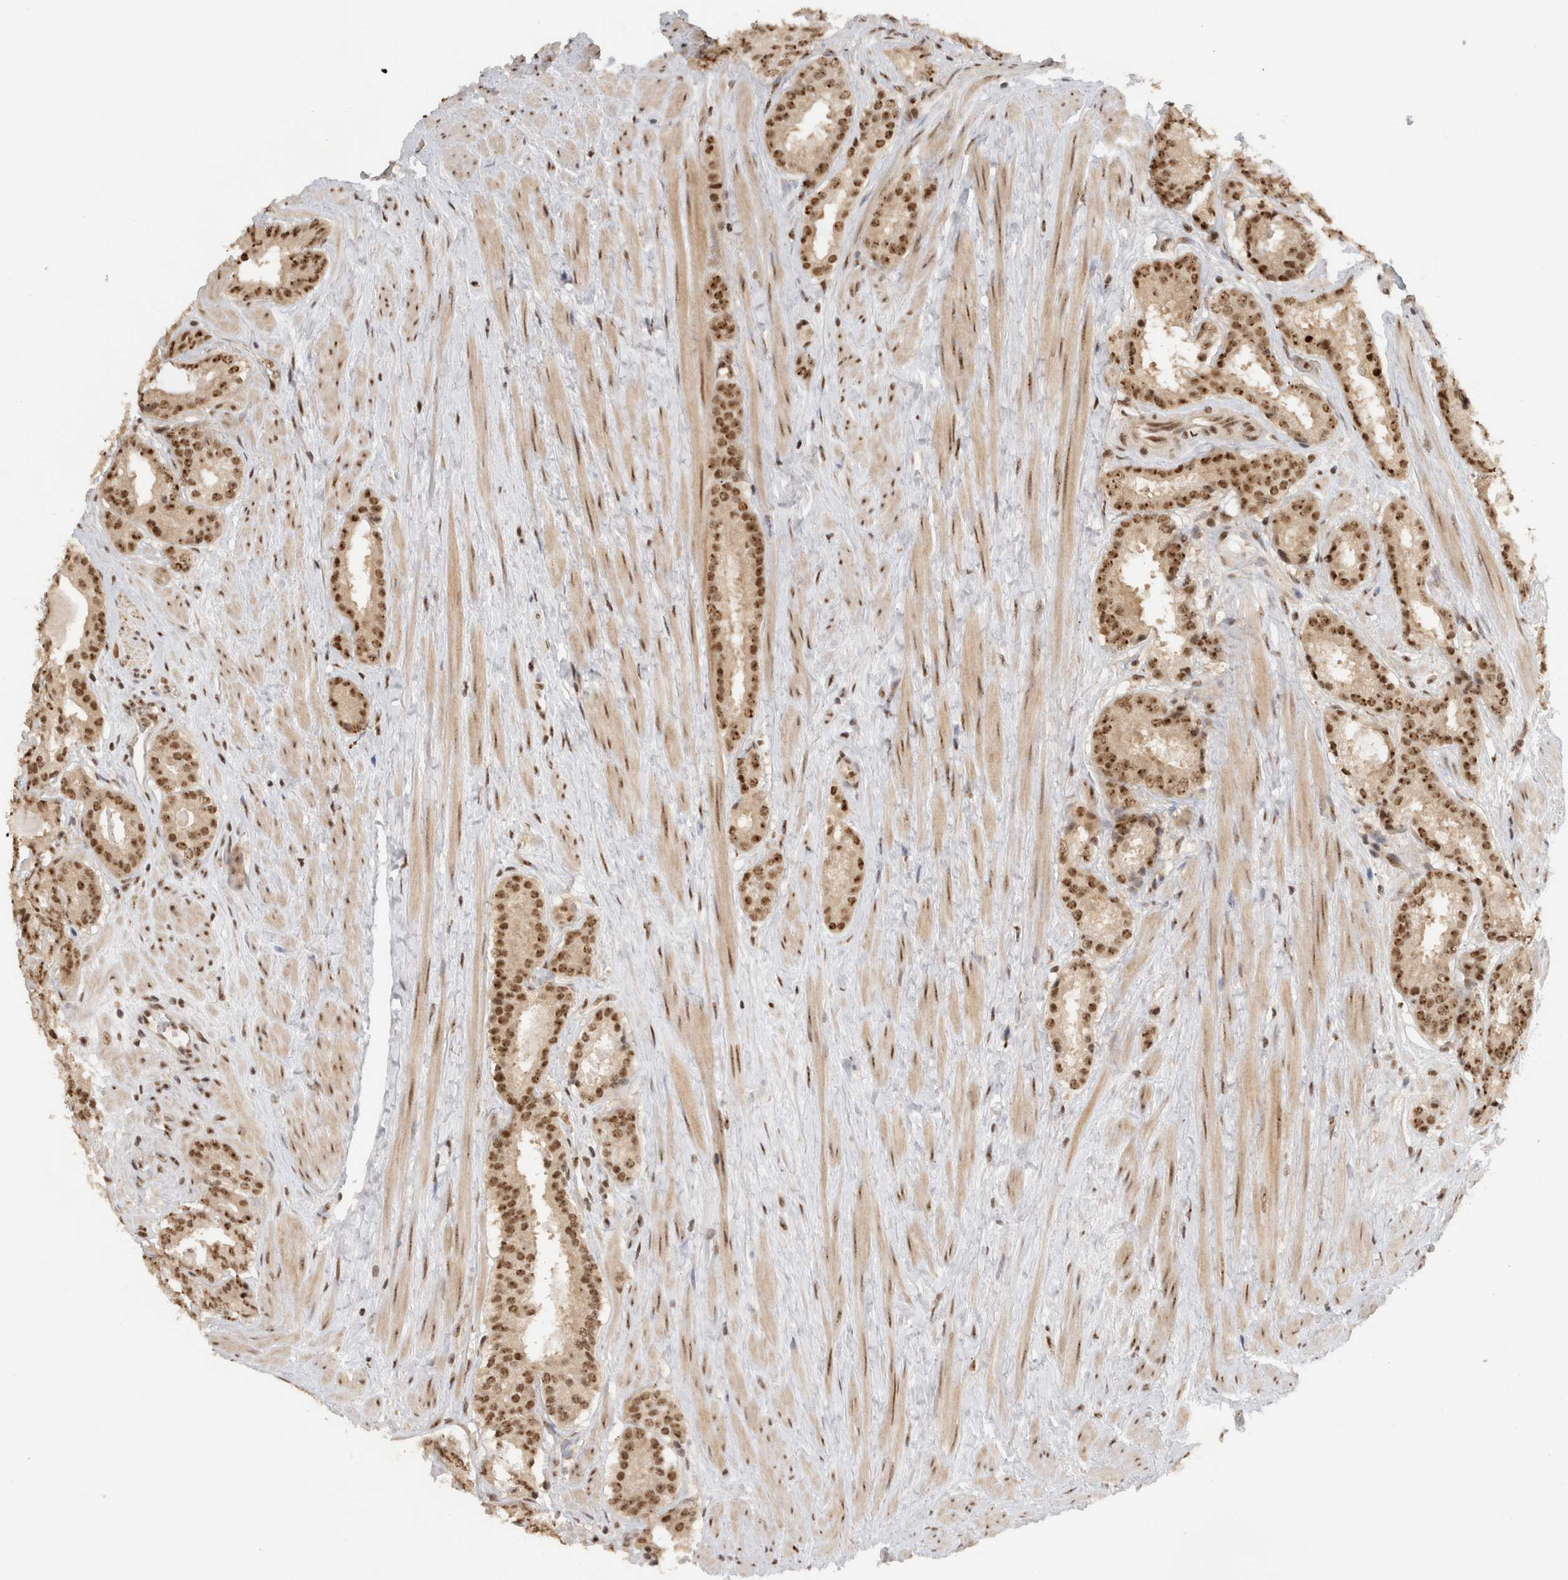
{"staining": {"intensity": "moderate", "quantity": ">75%", "location": "nuclear"}, "tissue": "prostate cancer", "cell_type": "Tumor cells", "image_type": "cancer", "snomed": [{"axis": "morphology", "description": "Adenocarcinoma, Low grade"}, {"axis": "topography", "description": "Prostate"}], "caption": "Immunohistochemistry micrograph of human adenocarcinoma (low-grade) (prostate) stained for a protein (brown), which shows medium levels of moderate nuclear positivity in approximately >75% of tumor cells.", "gene": "EBNA1BP2", "patient": {"sex": "male", "age": 69}}